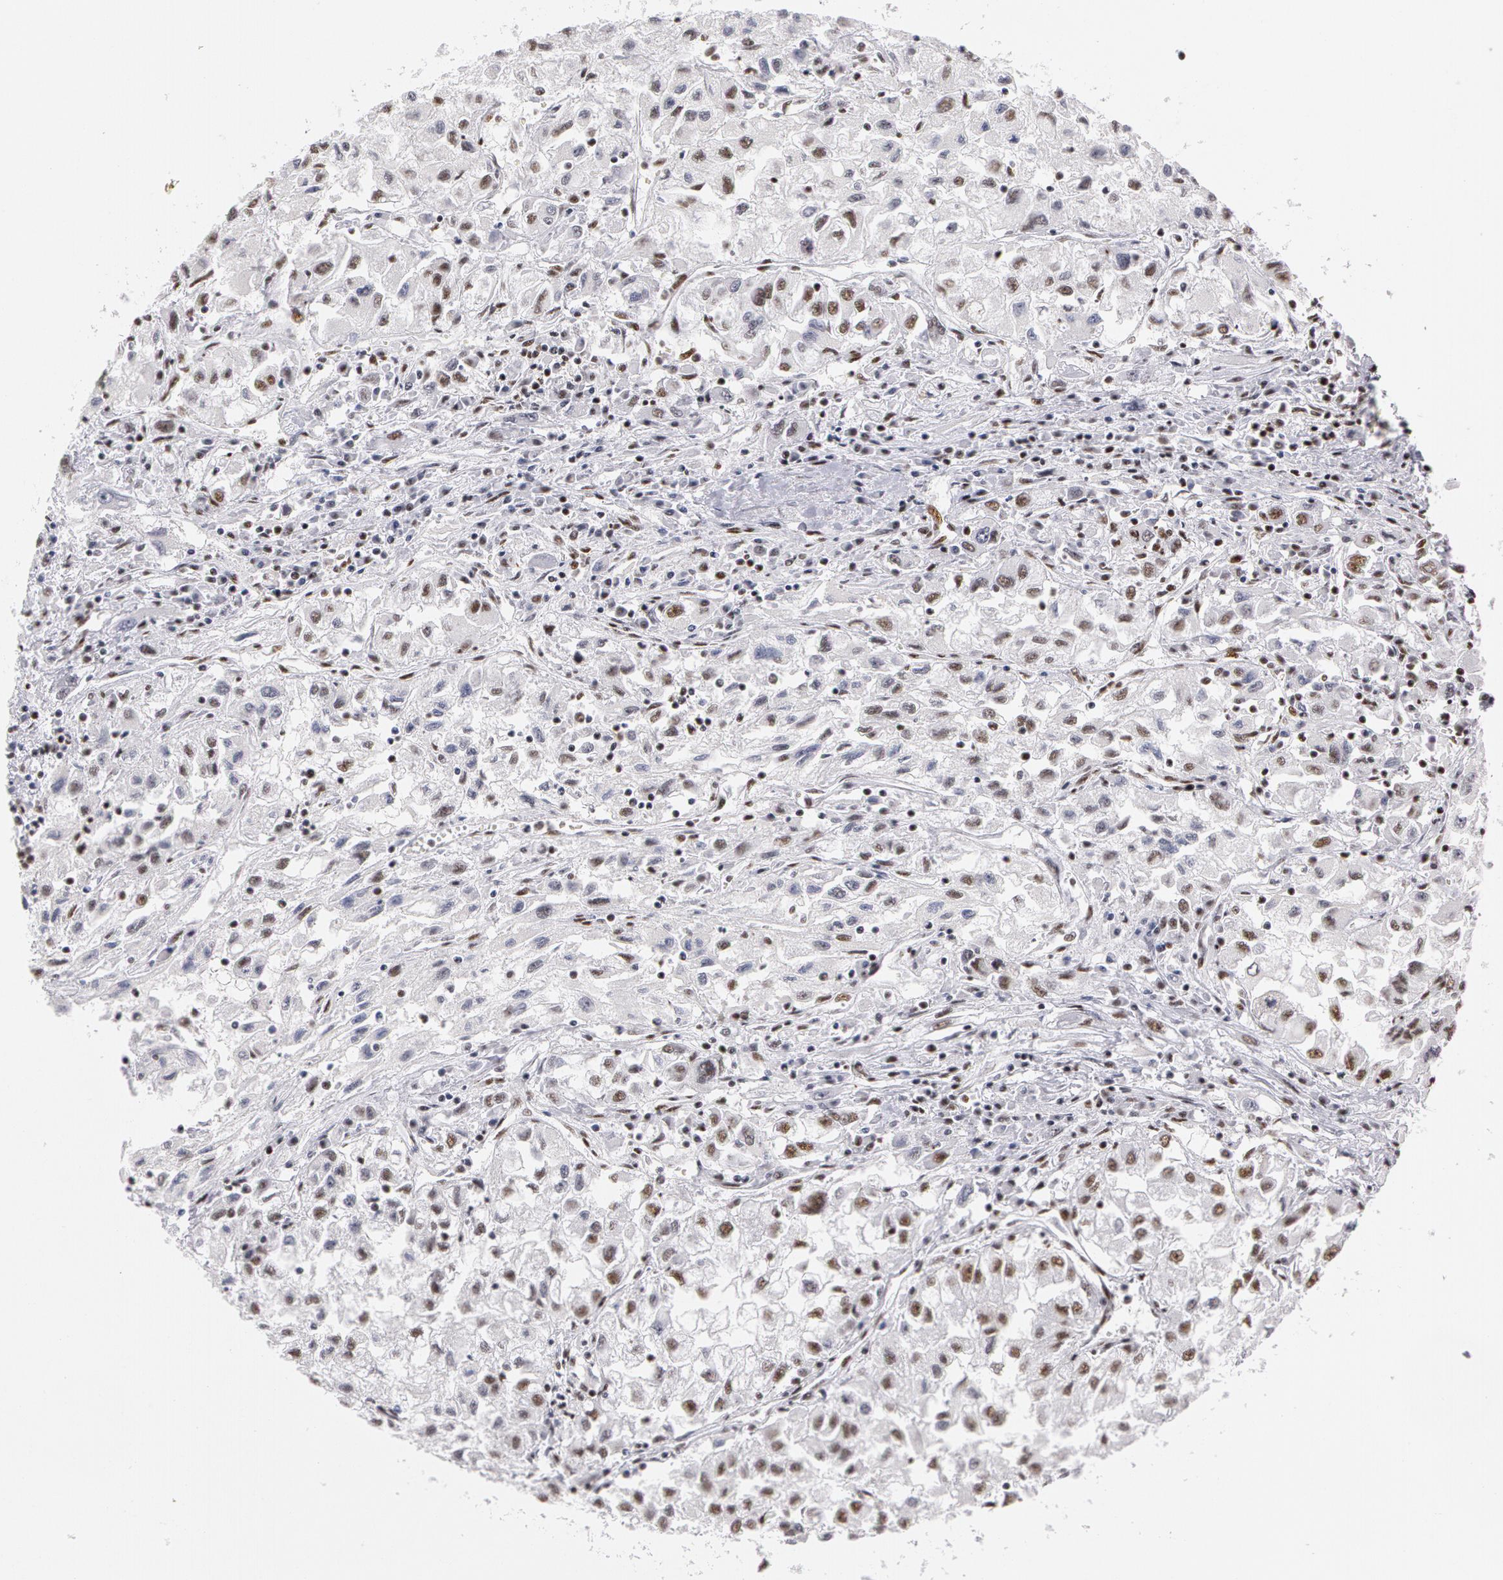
{"staining": {"intensity": "weak", "quantity": "<25%", "location": "nuclear"}, "tissue": "renal cancer", "cell_type": "Tumor cells", "image_type": "cancer", "snomed": [{"axis": "morphology", "description": "Adenocarcinoma, NOS"}, {"axis": "topography", "description": "Kidney"}], "caption": "Micrograph shows no significant protein expression in tumor cells of adenocarcinoma (renal).", "gene": "PNN", "patient": {"sex": "male", "age": 59}}